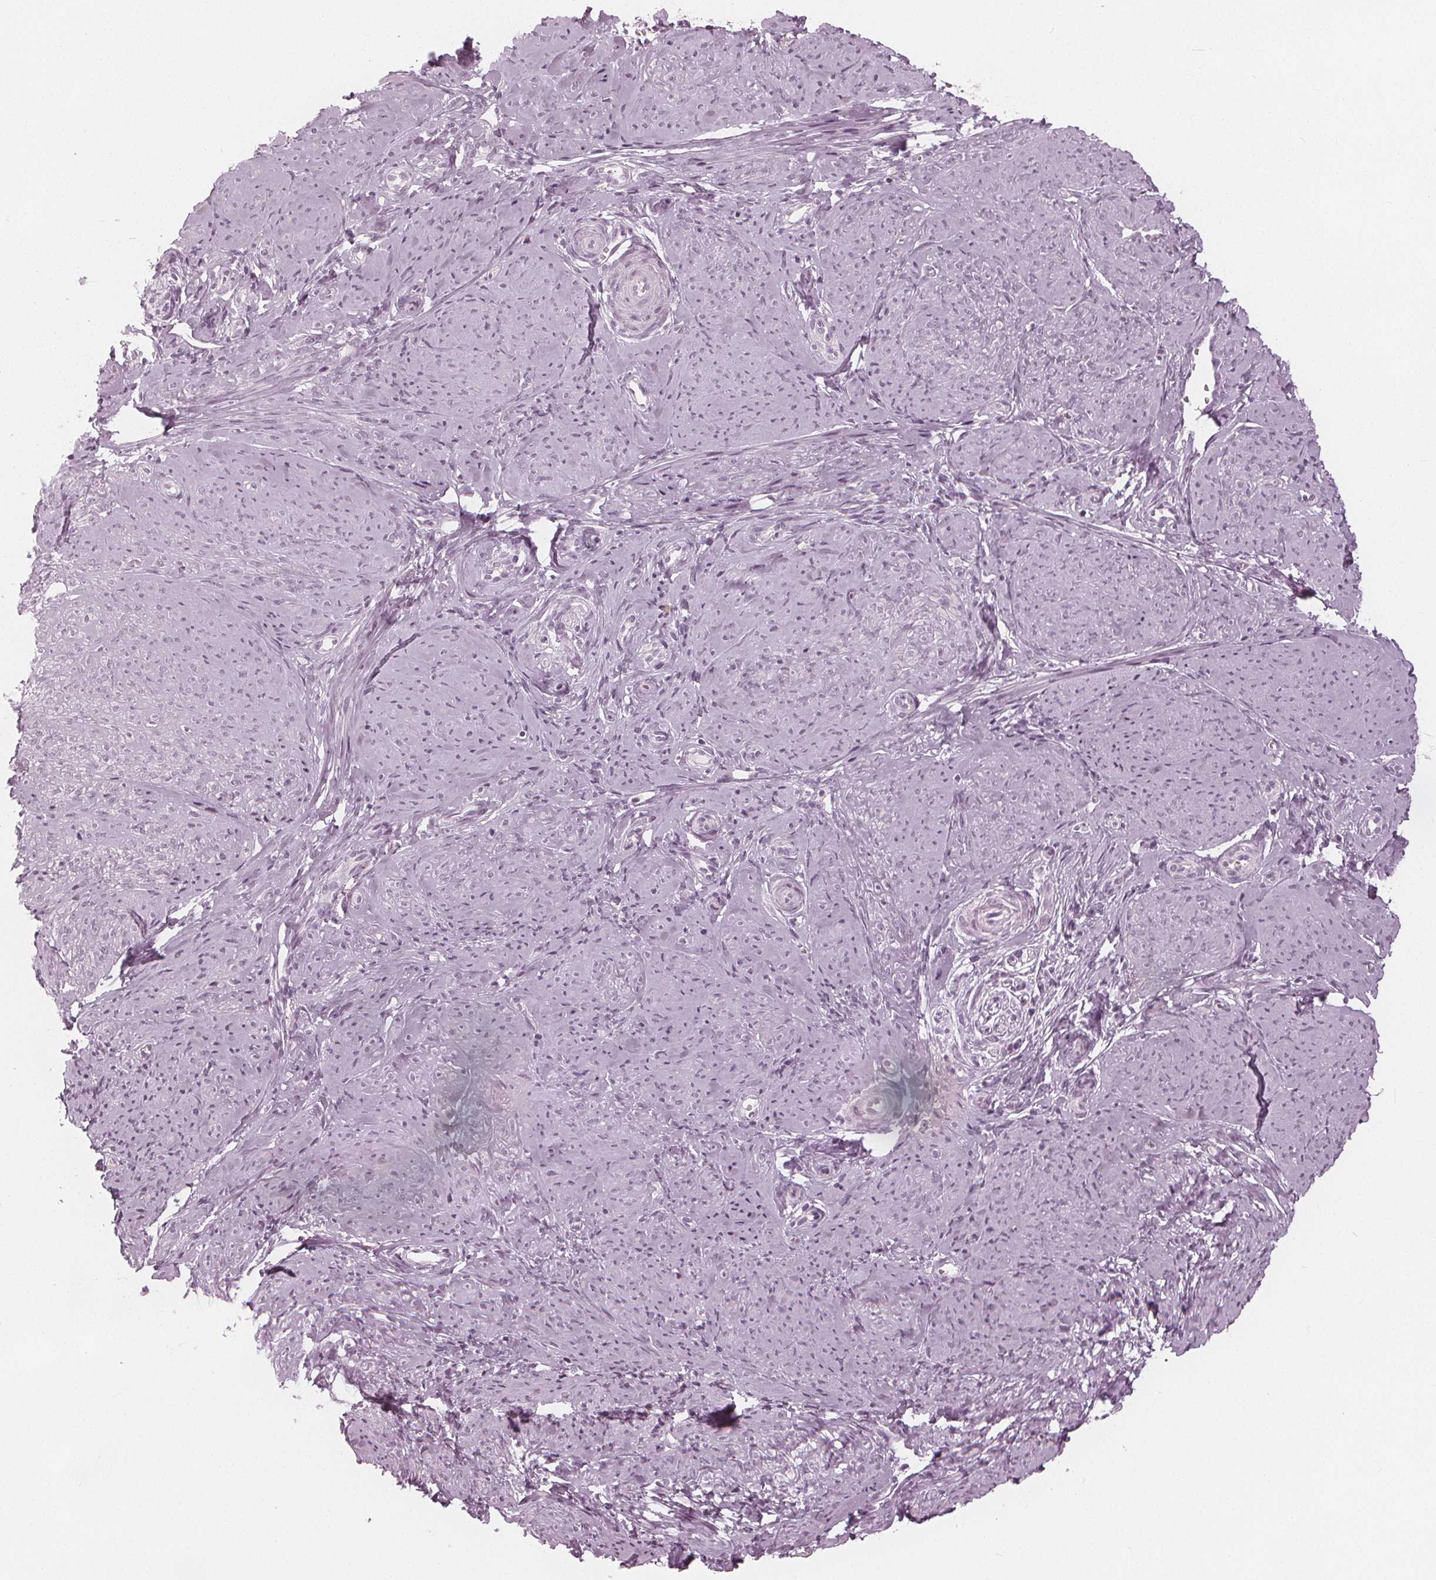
{"staining": {"intensity": "negative", "quantity": "none", "location": "none"}, "tissue": "smooth muscle", "cell_type": "Smooth muscle cells", "image_type": "normal", "snomed": [{"axis": "morphology", "description": "Normal tissue, NOS"}, {"axis": "topography", "description": "Smooth muscle"}], "caption": "IHC photomicrograph of unremarkable smooth muscle: human smooth muscle stained with DAB (3,3'-diaminobenzidine) shows no significant protein expression in smooth muscle cells. (DAB immunohistochemistry (IHC), high magnification).", "gene": "PAEP", "patient": {"sex": "female", "age": 48}}